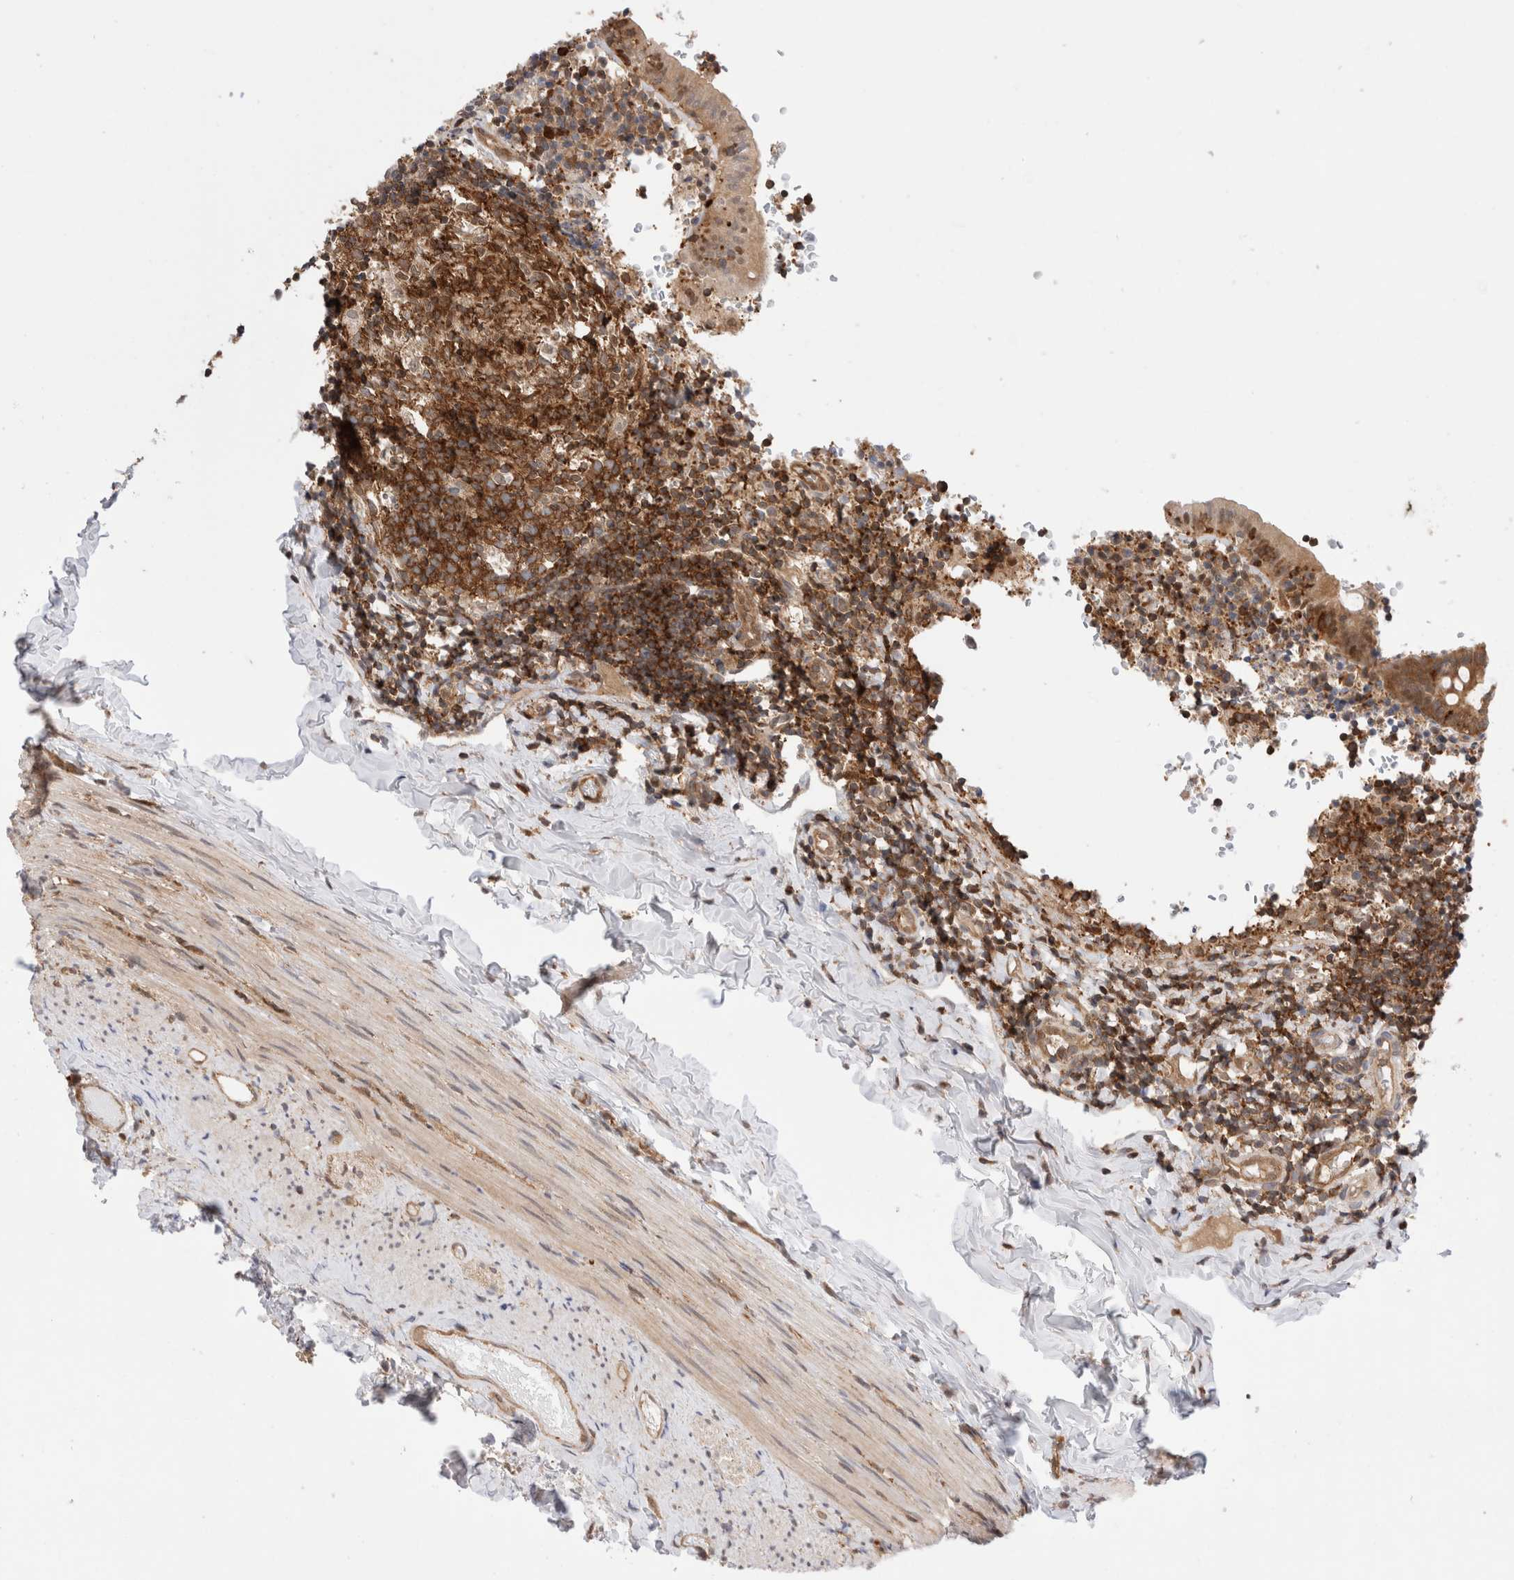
{"staining": {"intensity": "moderate", "quantity": ">75%", "location": "cytoplasmic/membranous"}, "tissue": "appendix", "cell_type": "Glandular cells", "image_type": "normal", "snomed": [{"axis": "morphology", "description": "Normal tissue, NOS"}, {"axis": "topography", "description": "Appendix"}], "caption": "High-magnification brightfield microscopy of benign appendix stained with DAB (brown) and counterstained with hematoxylin (blue). glandular cells exhibit moderate cytoplasmic/membranous staining is seen in approximately>75% of cells.", "gene": "NFKB1", "patient": {"sex": "male", "age": 8}}